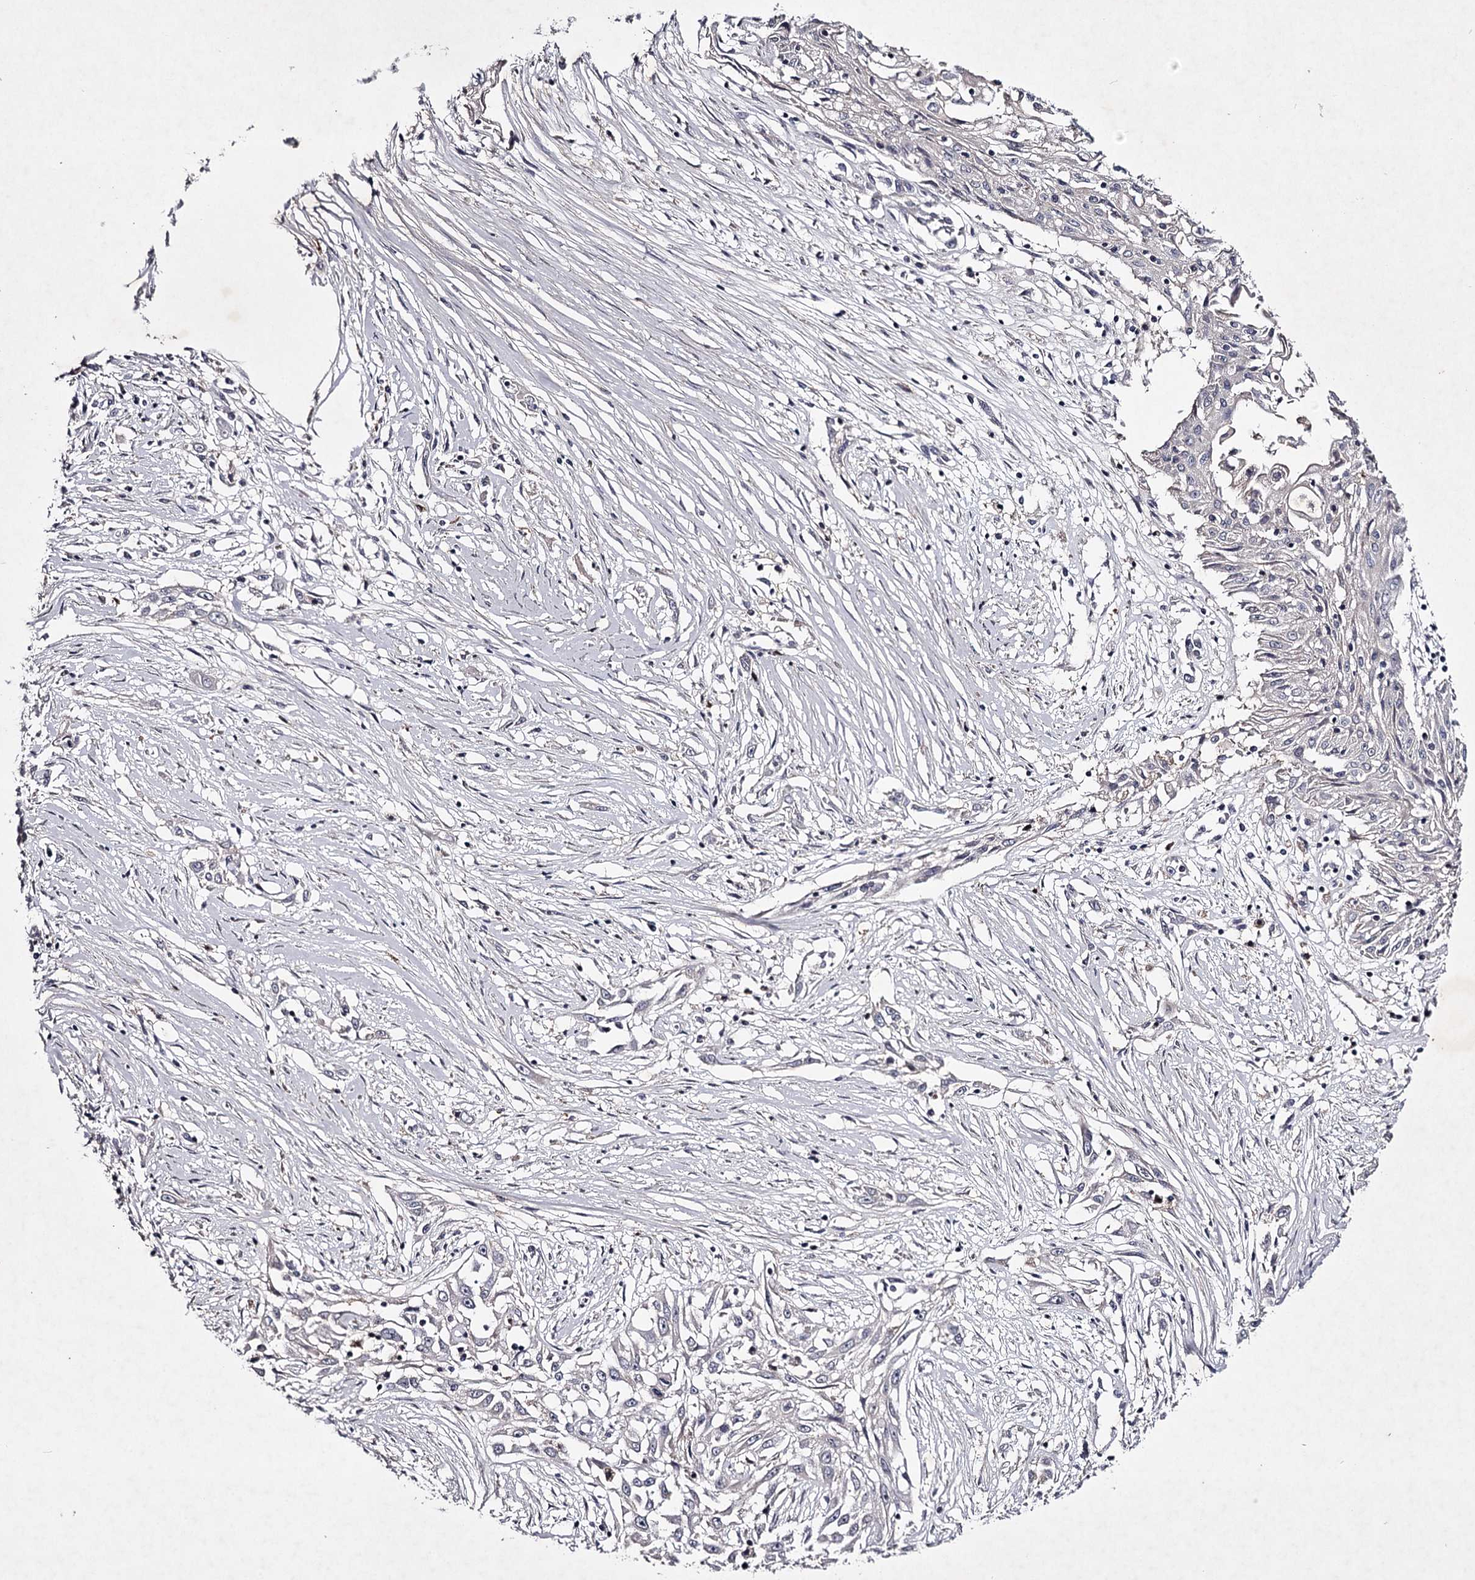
{"staining": {"intensity": "negative", "quantity": "none", "location": "none"}, "tissue": "skin cancer", "cell_type": "Tumor cells", "image_type": "cancer", "snomed": [{"axis": "morphology", "description": "Squamous cell carcinoma, NOS"}, {"axis": "morphology", "description": "Squamous cell carcinoma, metastatic, NOS"}, {"axis": "topography", "description": "Skin"}, {"axis": "topography", "description": "Lymph node"}], "caption": "This is a photomicrograph of immunohistochemistry (IHC) staining of skin metastatic squamous cell carcinoma, which shows no expression in tumor cells.", "gene": "FDXACB1", "patient": {"sex": "male", "age": 75}}